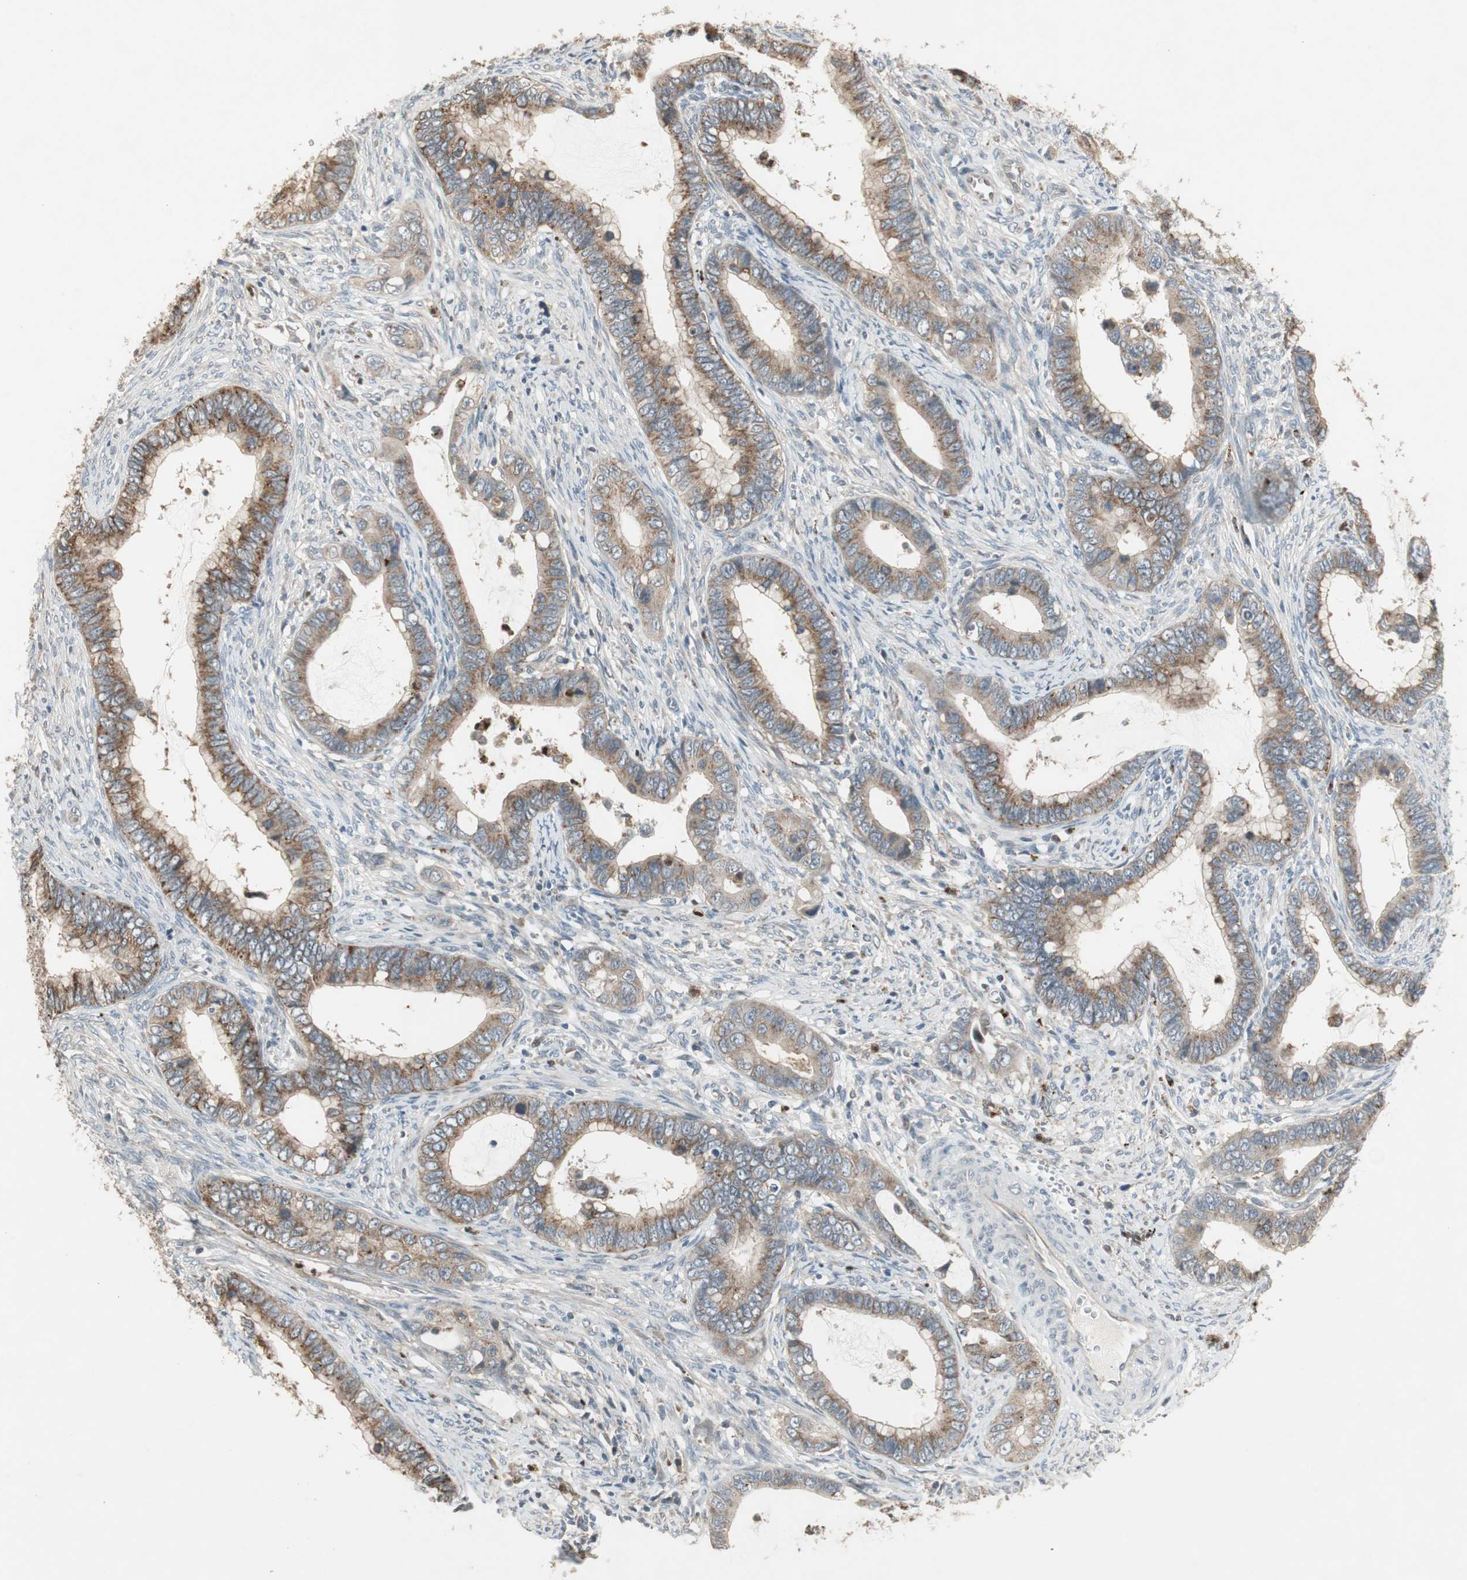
{"staining": {"intensity": "moderate", "quantity": ">75%", "location": "cytoplasmic/membranous"}, "tissue": "cervical cancer", "cell_type": "Tumor cells", "image_type": "cancer", "snomed": [{"axis": "morphology", "description": "Adenocarcinoma, NOS"}, {"axis": "topography", "description": "Cervix"}], "caption": "Protein staining of cervical cancer tissue exhibits moderate cytoplasmic/membranous staining in approximately >75% of tumor cells.", "gene": "SNX4", "patient": {"sex": "female", "age": 44}}